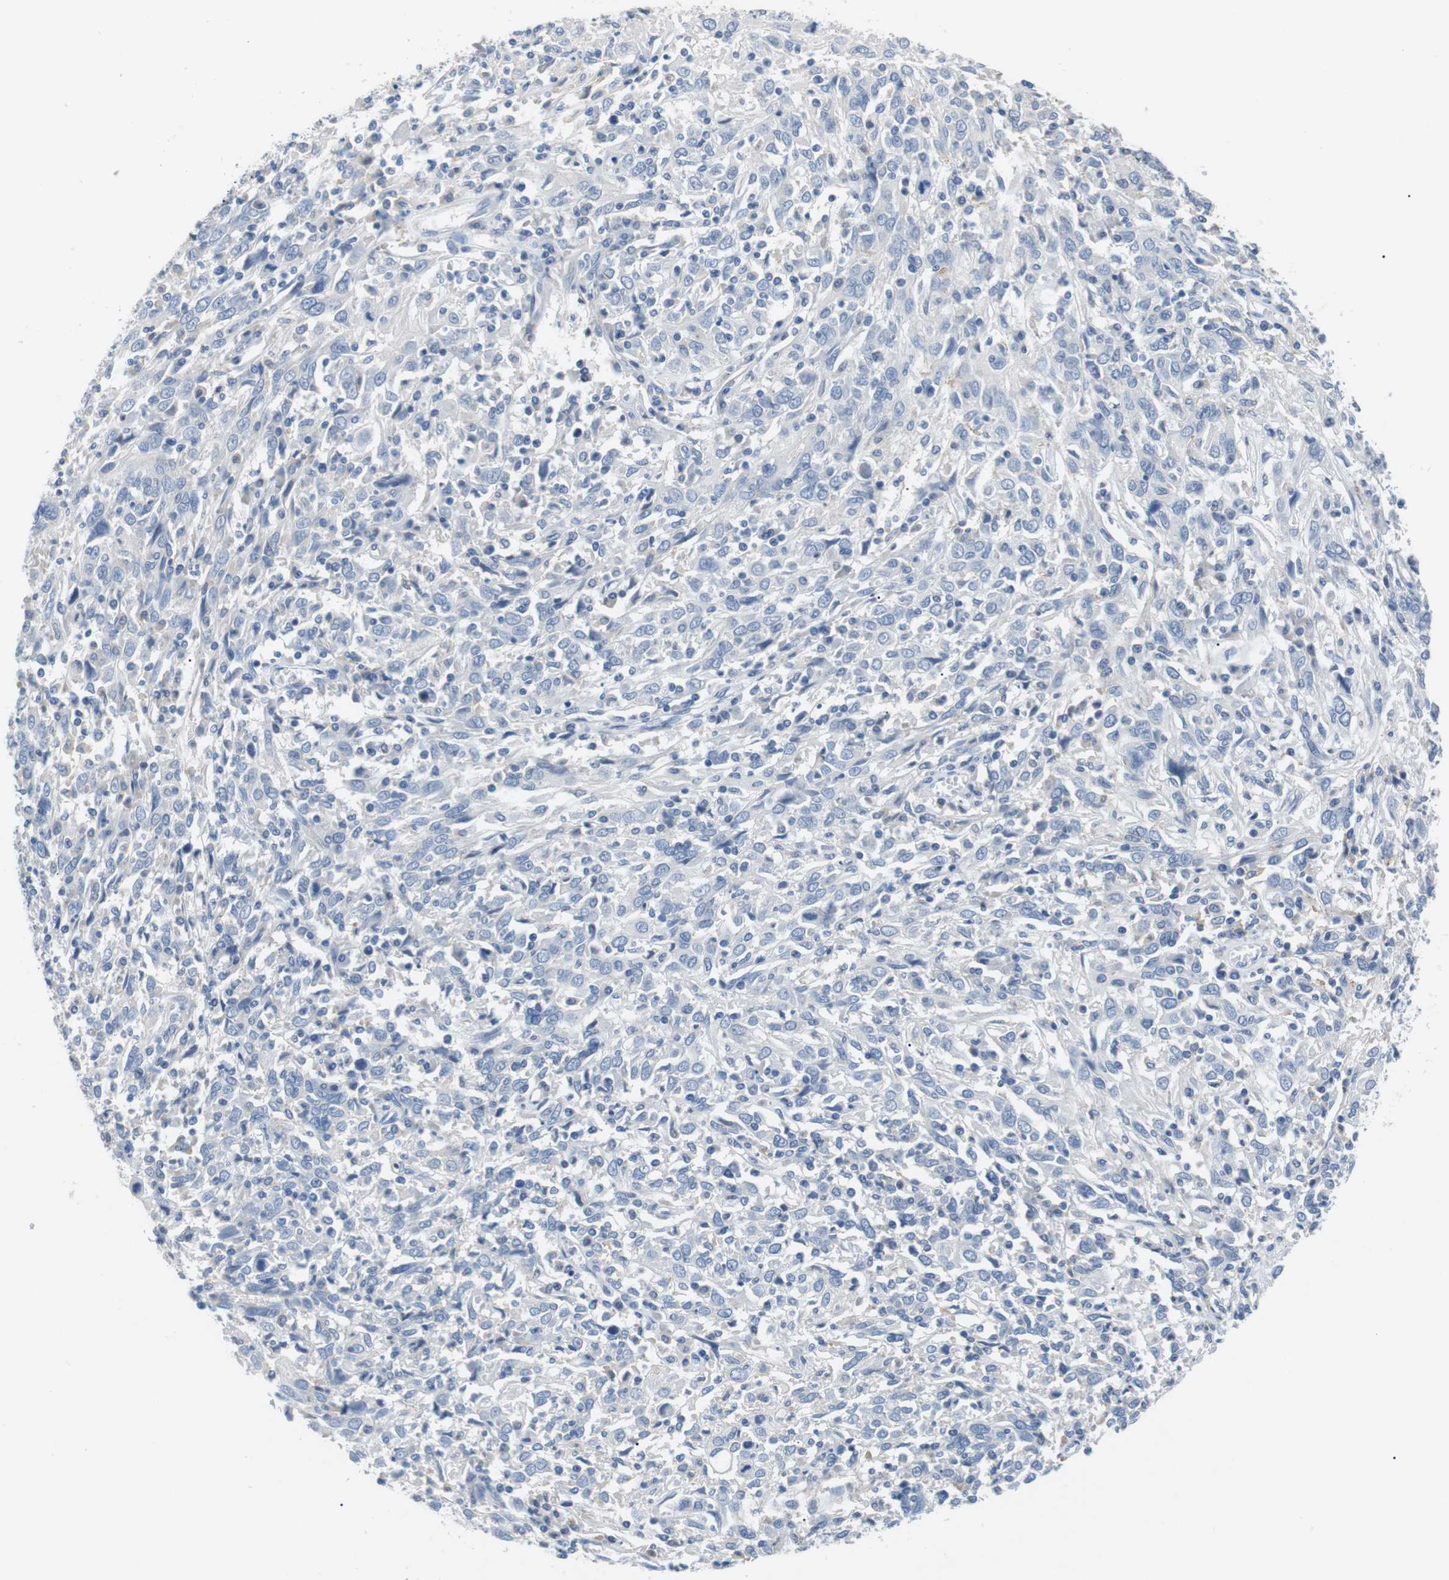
{"staining": {"intensity": "negative", "quantity": "none", "location": "none"}, "tissue": "cervical cancer", "cell_type": "Tumor cells", "image_type": "cancer", "snomed": [{"axis": "morphology", "description": "Squamous cell carcinoma, NOS"}, {"axis": "topography", "description": "Cervix"}], "caption": "Image shows no significant protein staining in tumor cells of cervical cancer (squamous cell carcinoma).", "gene": "FCGRT", "patient": {"sex": "female", "age": 46}}